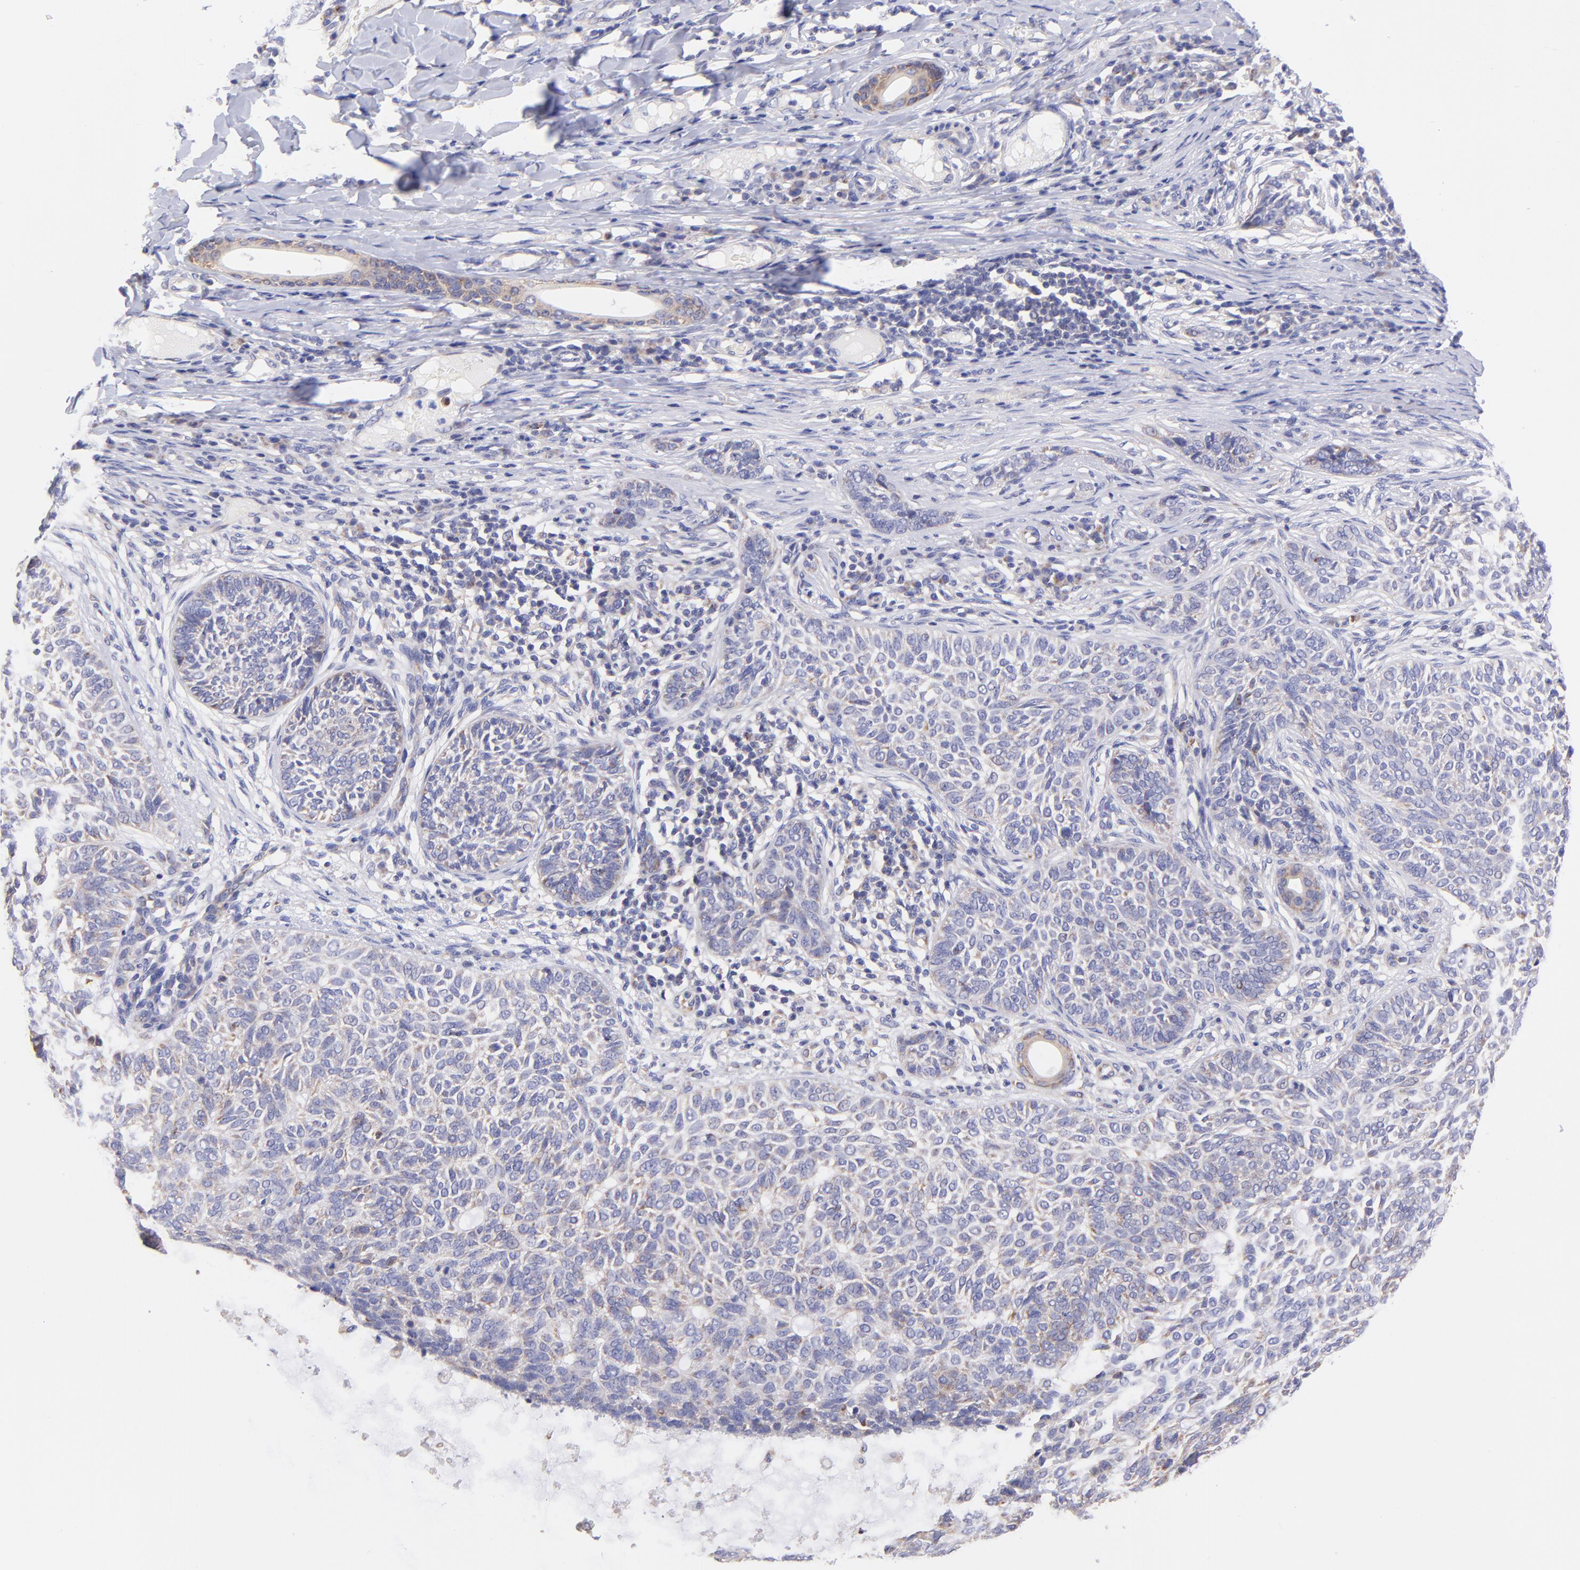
{"staining": {"intensity": "weak", "quantity": "<25%", "location": "cytoplasmic/membranous"}, "tissue": "skin cancer", "cell_type": "Tumor cells", "image_type": "cancer", "snomed": [{"axis": "morphology", "description": "Basal cell carcinoma"}, {"axis": "topography", "description": "Skin"}], "caption": "Image shows no protein positivity in tumor cells of skin cancer tissue.", "gene": "NDUFB7", "patient": {"sex": "male", "age": 87}}